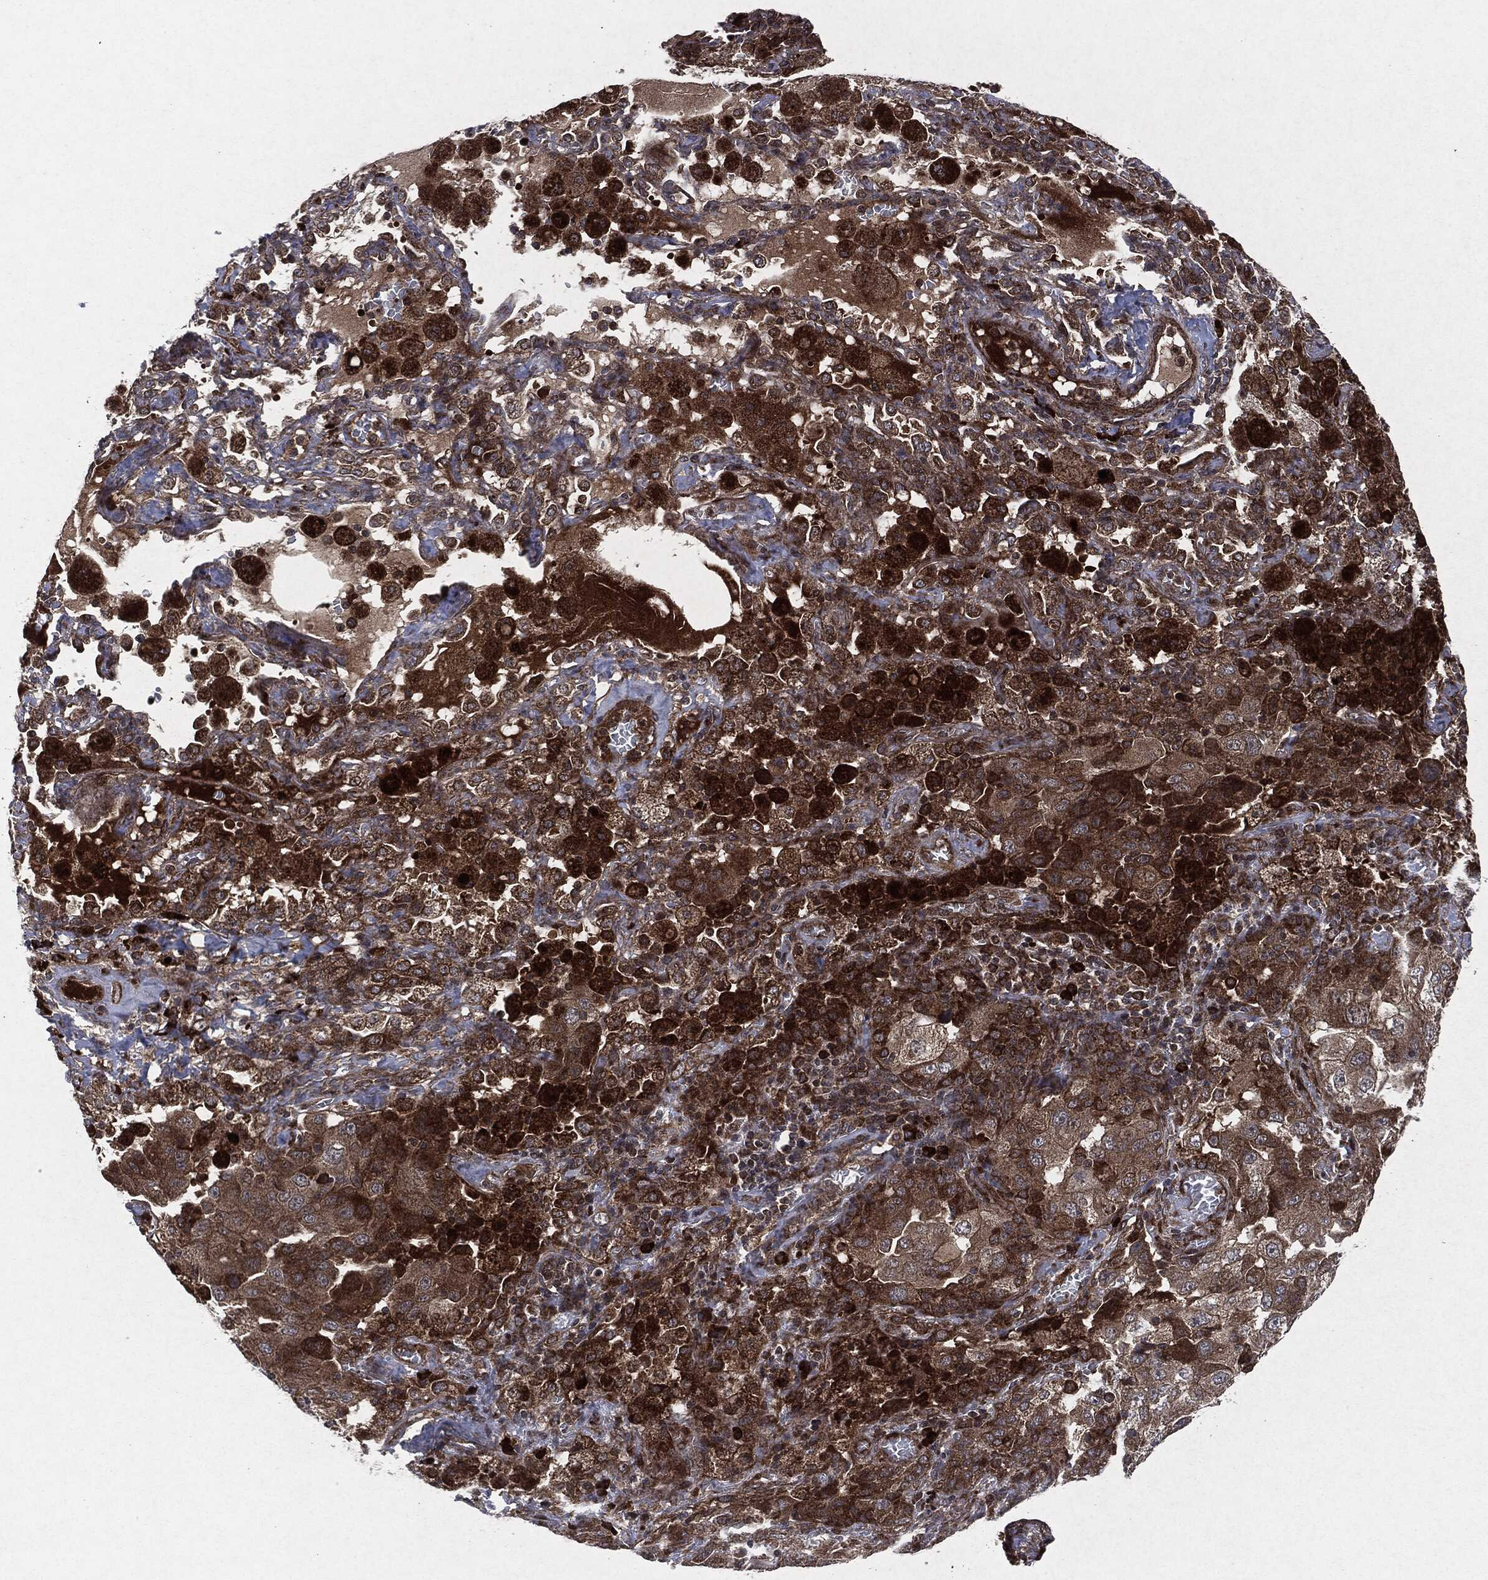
{"staining": {"intensity": "strong", "quantity": "25%-75%", "location": "cytoplasmic/membranous"}, "tissue": "lung cancer", "cell_type": "Tumor cells", "image_type": "cancer", "snomed": [{"axis": "morphology", "description": "Adenocarcinoma, NOS"}, {"axis": "topography", "description": "Lung"}], "caption": "Immunohistochemical staining of lung cancer (adenocarcinoma) exhibits strong cytoplasmic/membranous protein positivity in about 25%-75% of tumor cells. (Stains: DAB (3,3'-diaminobenzidine) in brown, nuclei in blue, Microscopy: brightfield microscopy at high magnification).", "gene": "RAF1", "patient": {"sex": "female", "age": 61}}